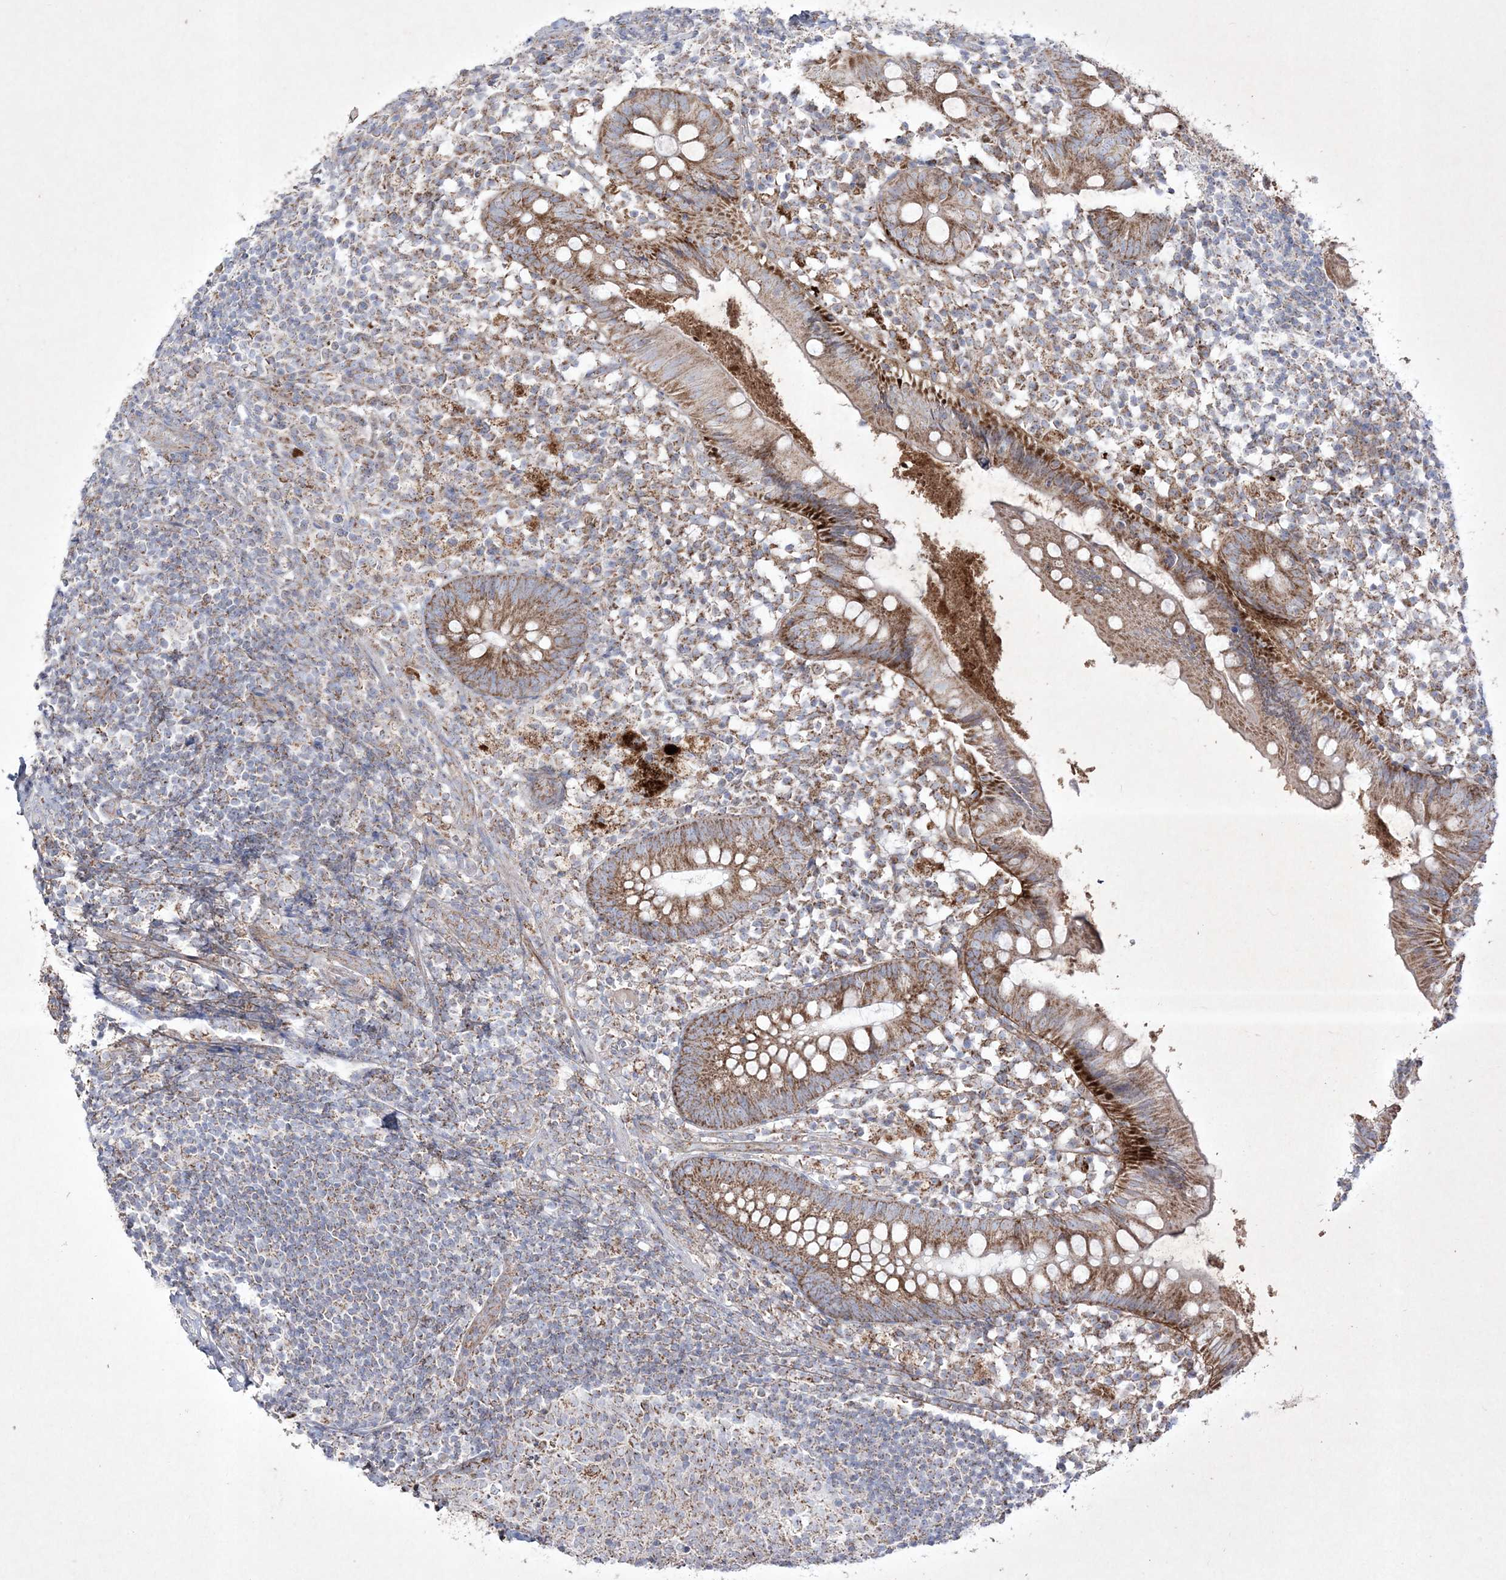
{"staining": {"intensity": "moderate", "quantity": ">75%", "location": "cytoplasmic/membranous"}, "tissue": "appendix", "cell_type": "Glandular cells", "image_type": "normal", "snomed": [{"axis": "morphology", "description": "Normal tissue, NOS"}, {"axis": "topography", "description": "Appendix"}], "caption": "IHC (DAB) staining of benign human appendix displays moderate cytoplasmic/membranous protein expression in about >75% of glandular cells.", "gene": "RICTOR", "patient": {"sex": "female", "age": 20}}